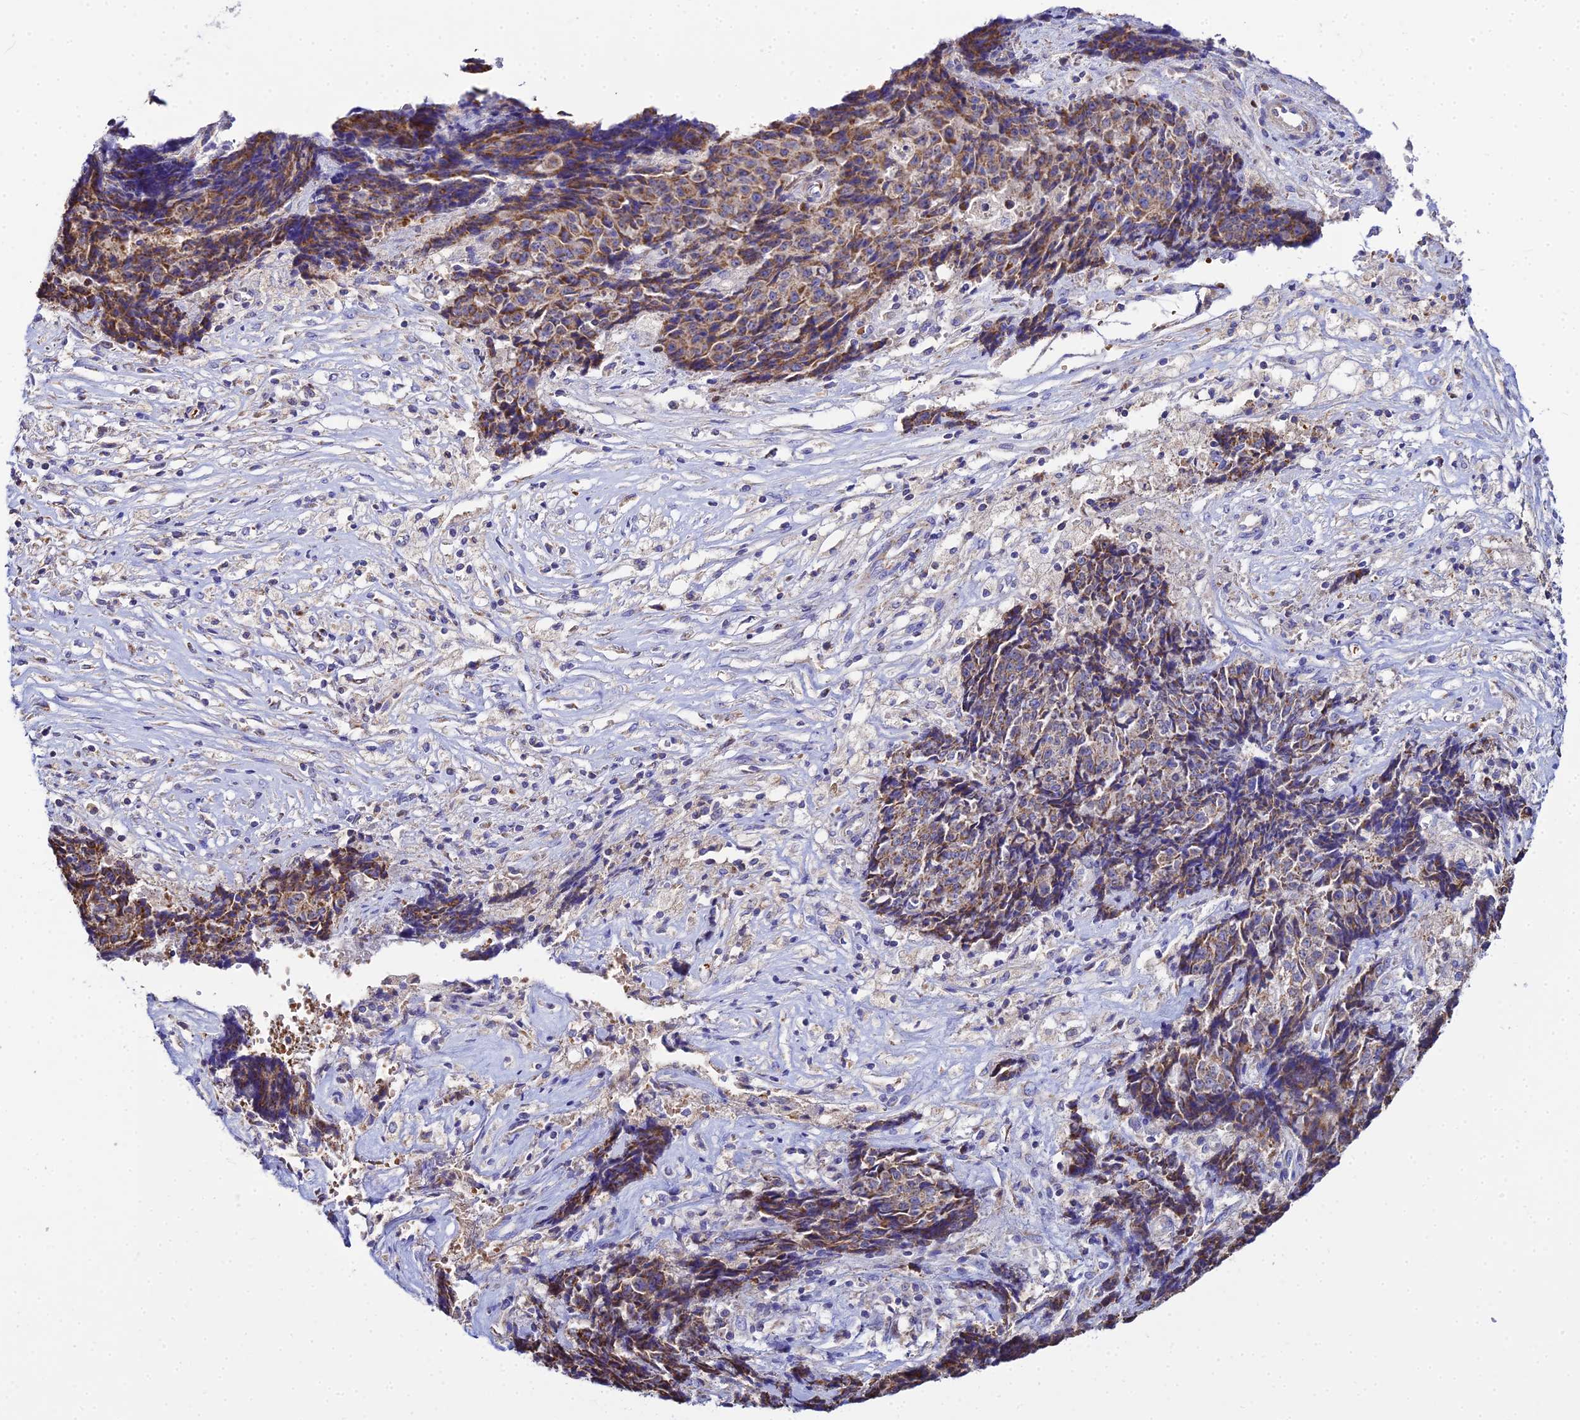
{"staining": {"intensity": "moderate", "quantity": ">75%", "location": "cytoplasmic/membranous"}, "tissue": "ovarian cancer", "cell_type": "Tumor cells", "image_type": "cancer", "snomed": [{"axis": "morphology", "description": "Carcinoma, endometroid"}, {"axis": "topography", "description": "Ovary"}], "caption": "IHC (DAB (3,3'-diaminobenzidine)) staining of human endometroid carcinoma (ovarian) demonstrates moderate cytoplasmic/membranous protein expression in approximately >75% of tumor cells.", "gene": "TYW5", "patient": {"sex": "female", "age": 42}}